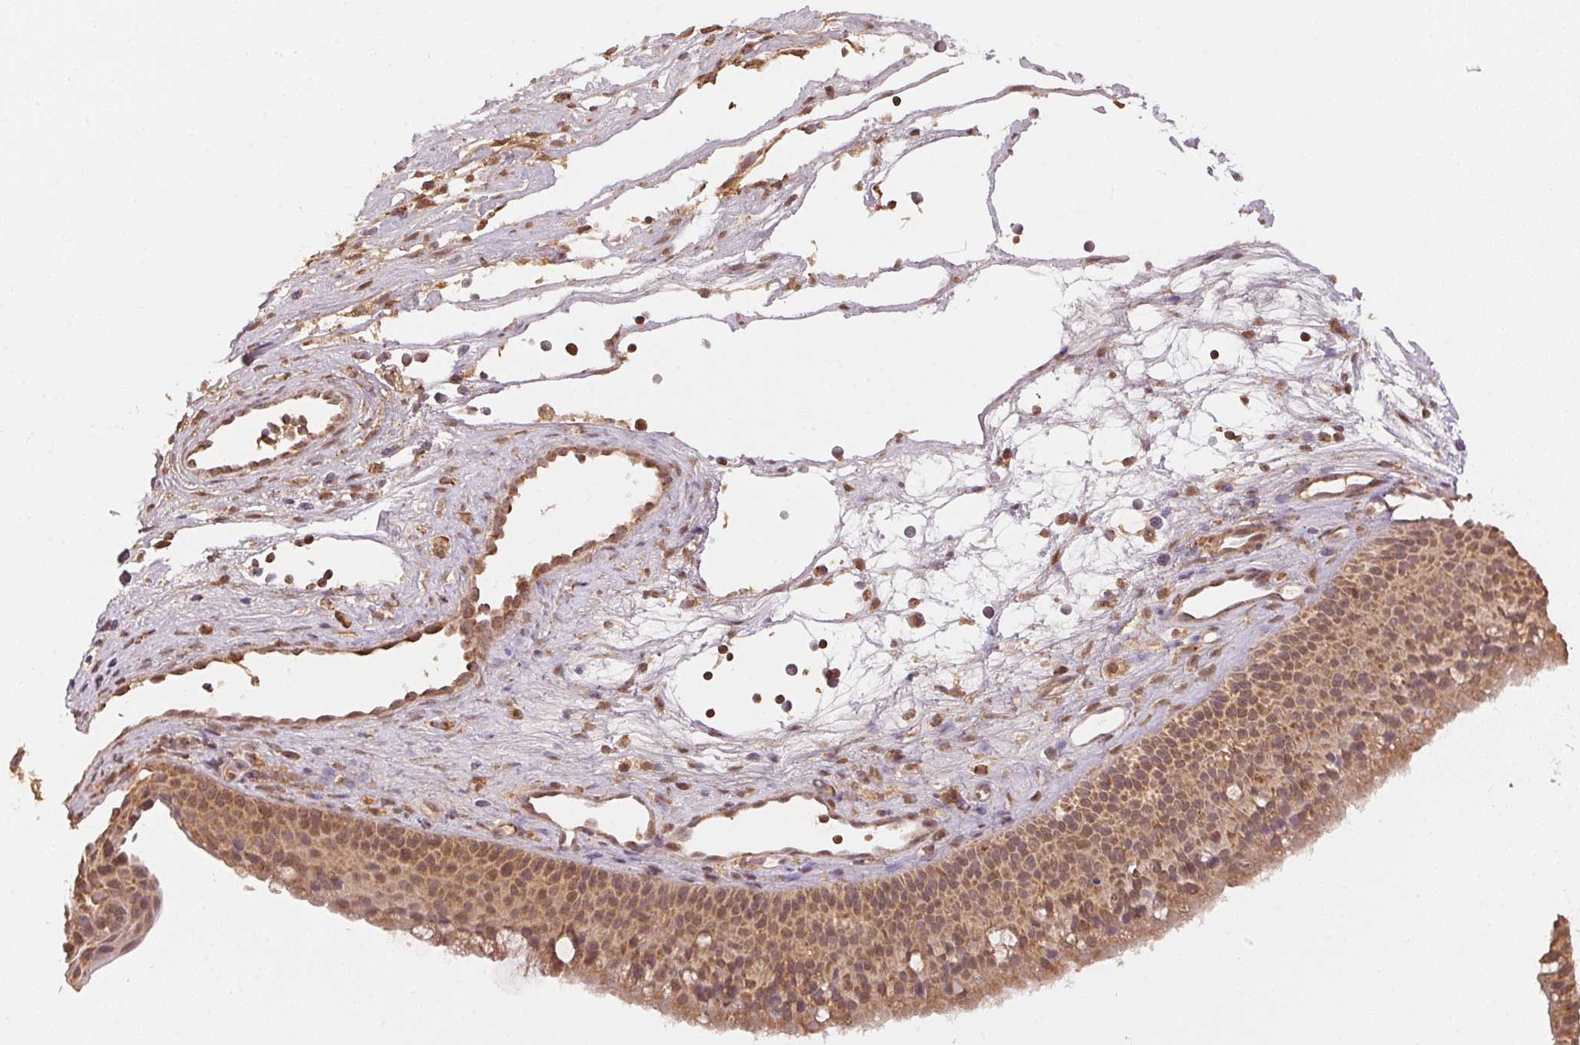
{"staining": {"intensity": "strong", "quantity": ">75%", "location": "cytoplasmic/membranous"}, "tissue": "nasopharynx", "cell_type": "Respiratory epithelial cells", "image_type": "normal", "snomed": [{"axis": "morphology", "description": "Normal tissue, NOS"}, {"axis": "topography", "description": "Nasopharynx"}], "caption": "Immunohistochemical staining of normal human nasopharynx demonstrates high levels of strong cytoplasmic/membranous staining in approximately >75% of respiratory epithelial cells. The staining is performed using DAB (3,3'-diaminobenzidine) brown chromogen to label protein expression. The nuclei are counter-stained blue using hematoxylin.", "gene": "ARHGAP6", "patient": {"sex": "male", "age": 68}}